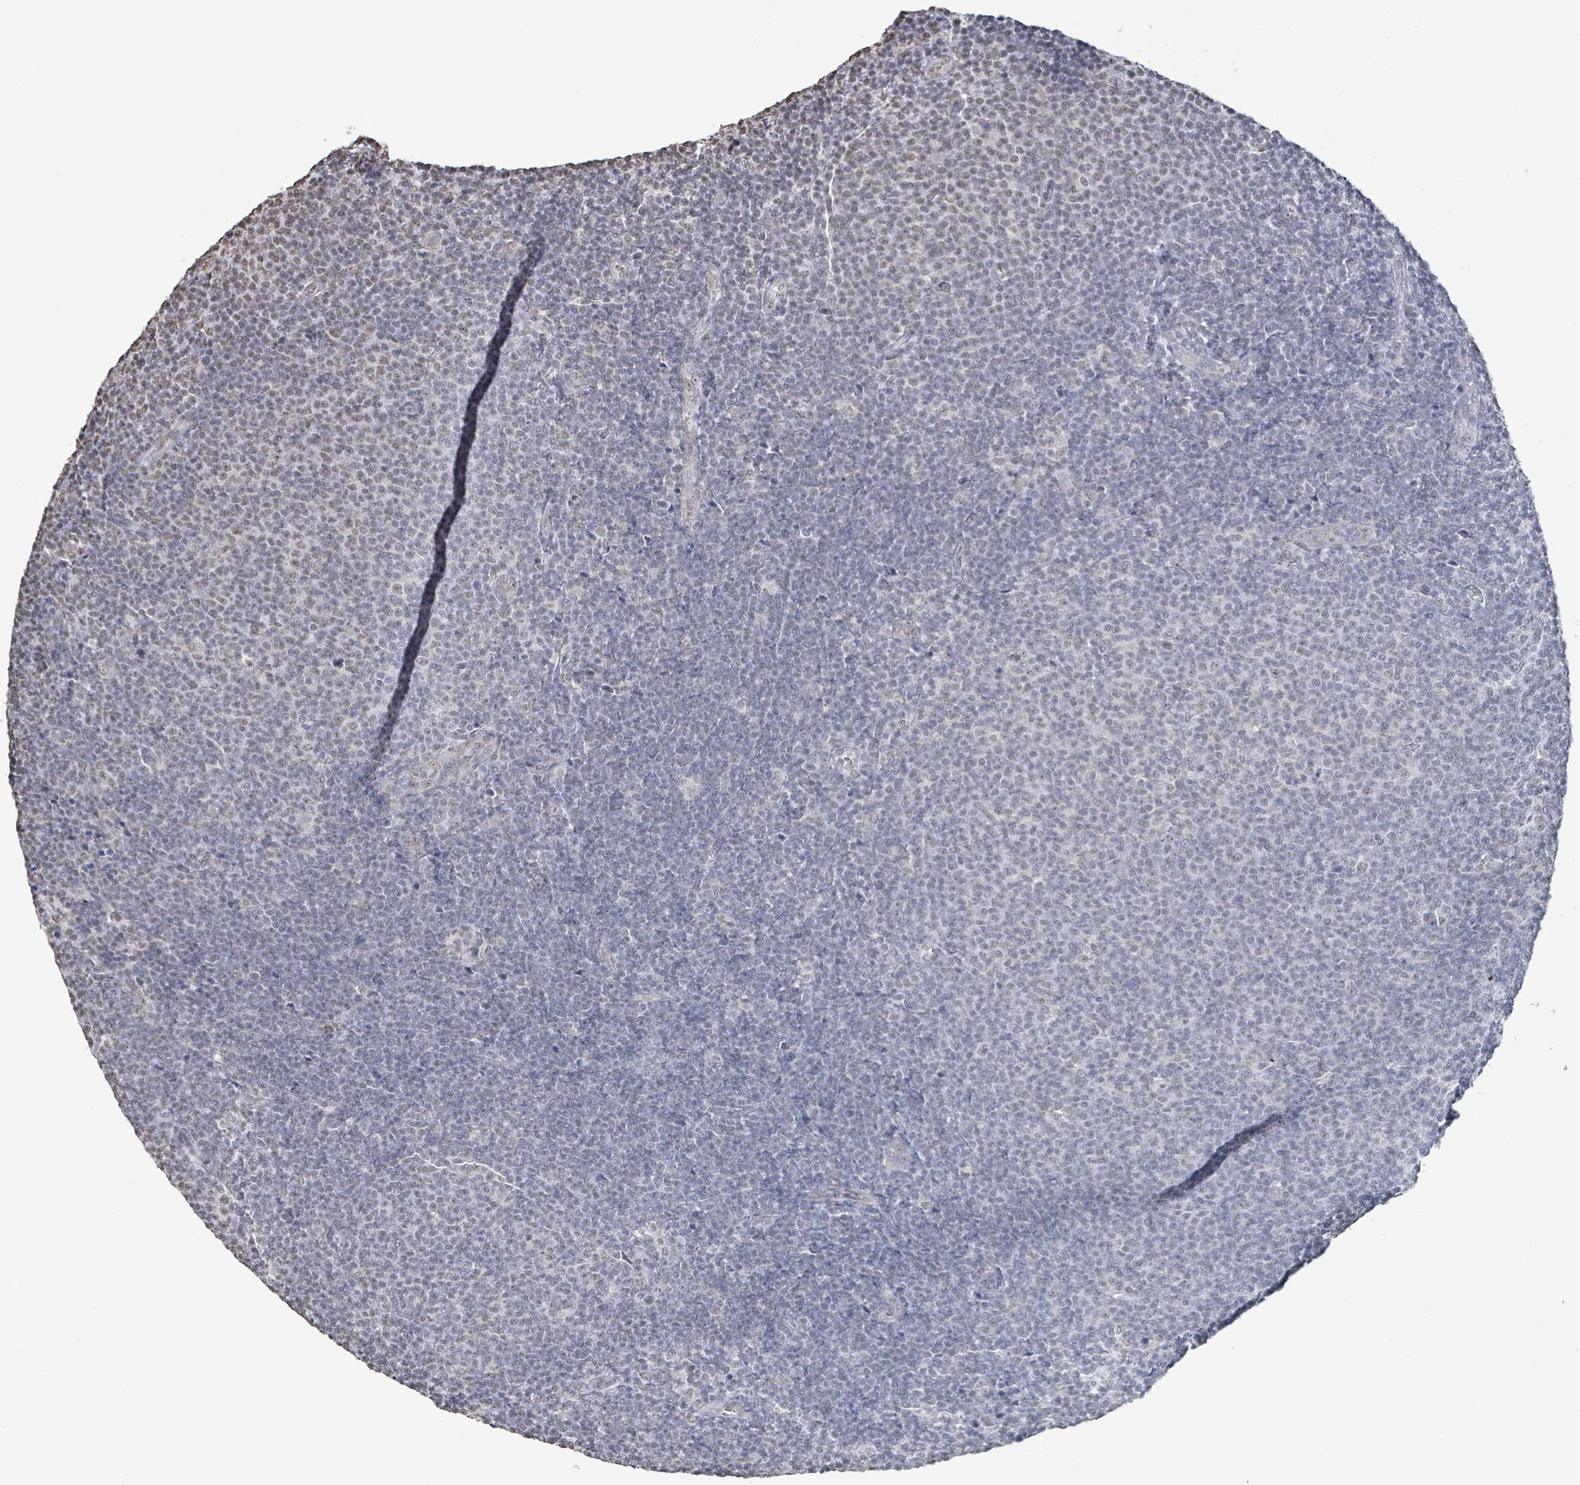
{"staining": {"intensity": "weak", "quantity": "<25%", "location": "nuclear"}, "tissue": "lymphoma", "cell_type": "Tumor cells", "image_type": "cancer", "snomed": [{"axis": "morphology", "description": "Malignant lymphoma, non-Hodgkin's type, Low grade"}, {"axis": "topography", "description": "Lymph node"}], "caption": "A histopathology image of human lymphoma is negative for staining in tumor cells.", "gene": "SAMD14", "patient": {"sex": "male", "age": 66}}